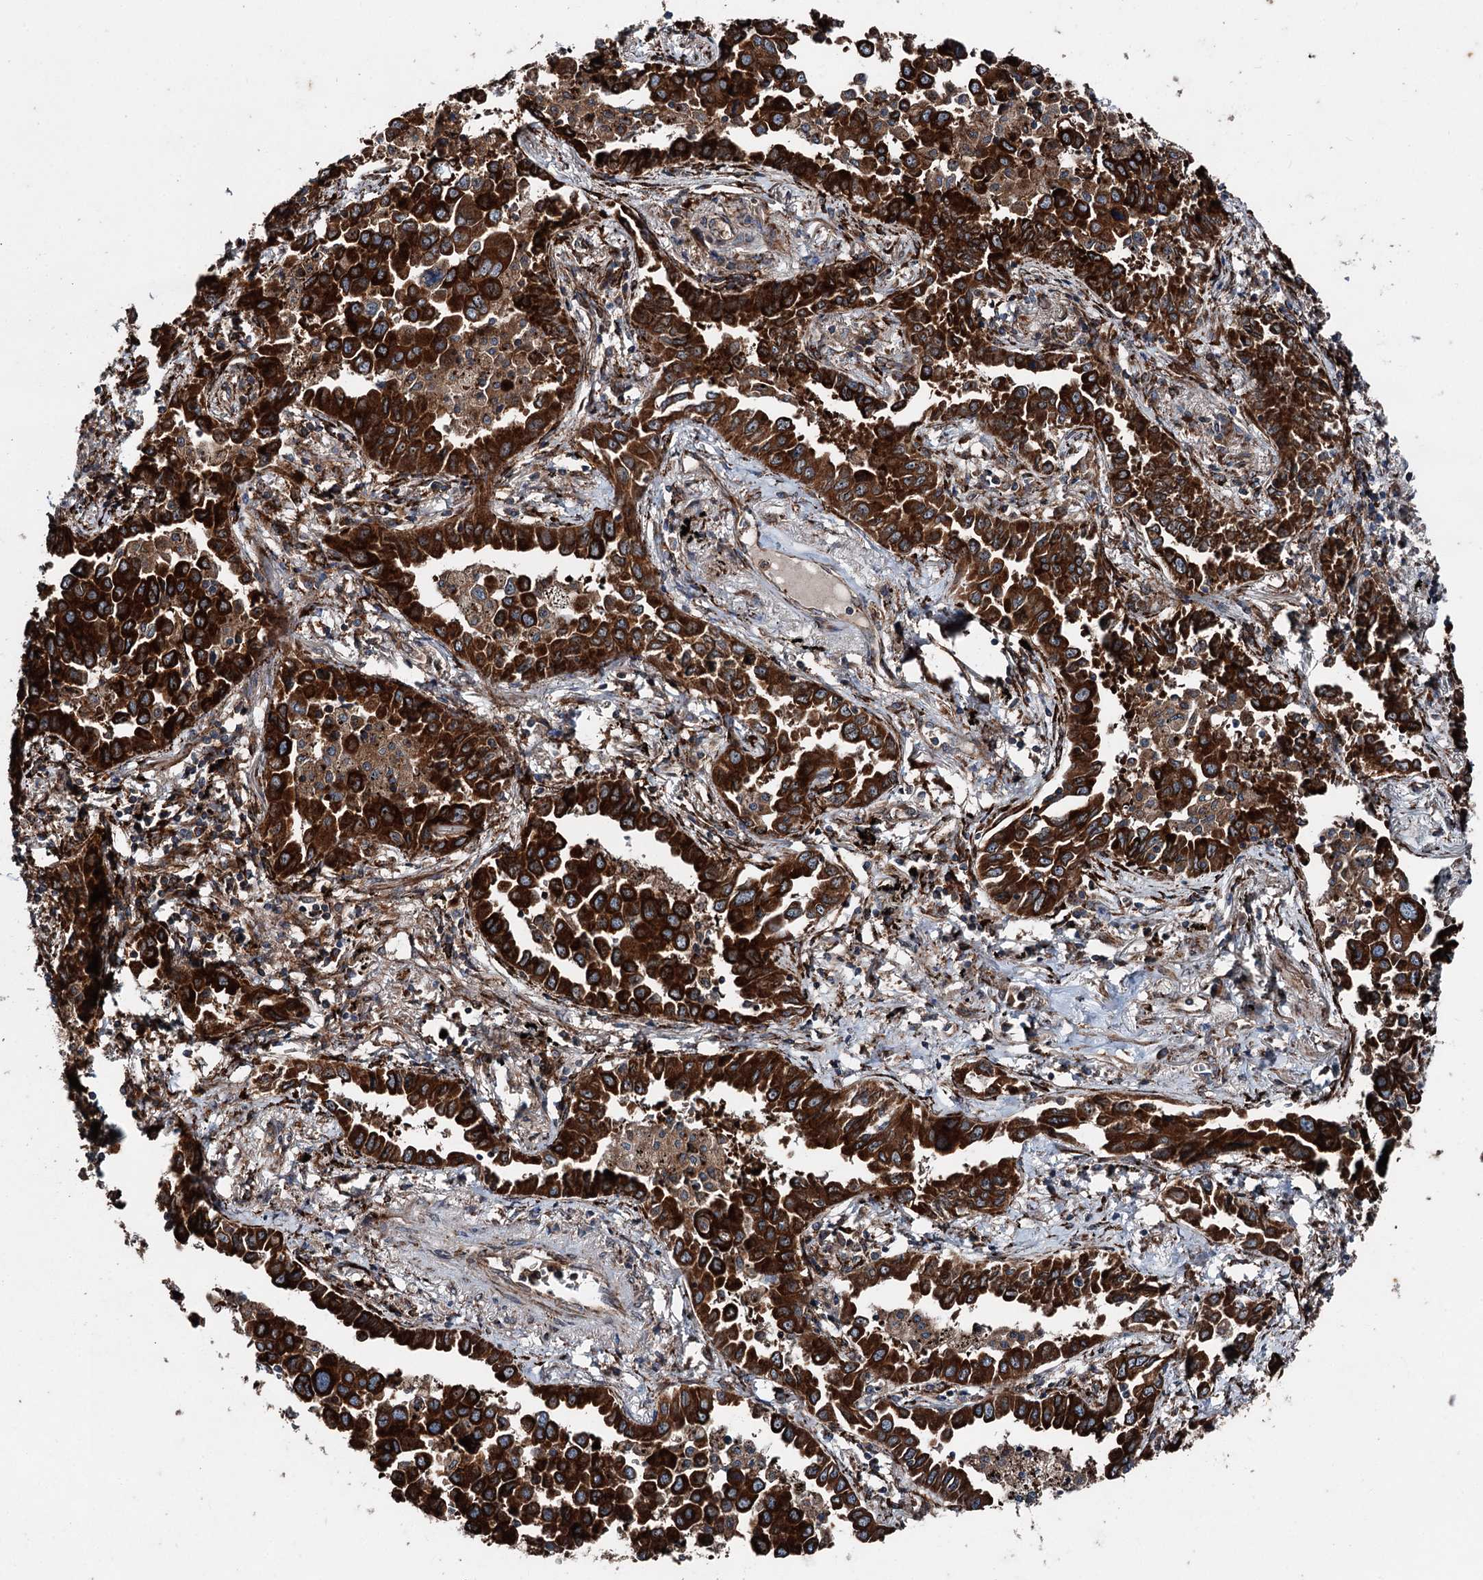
{"staining": {"intensity": "strong", "quantity": ">75%", "location": "cytoplasmic/membranous"}, "tissue": "lung cancer", "cell_type": "Tumor cells", "image_type": "cancer", "snomed": [{"axis": "morphology", "description": "Adenocarcinoma, NOS"}, {"axis": "topography", "description": "Lung"}], "caption": "This photomicrograph reveals lung cancer stained with immunohistochemistry (IHC) to label a protein in brown. The cytoplasmic/membranous of tumor cells show strong positivity for the protein. Nuclei are counter-stained blue.", "gene": "DDIAS", "patient": {"sex": "male", "age": 67}}